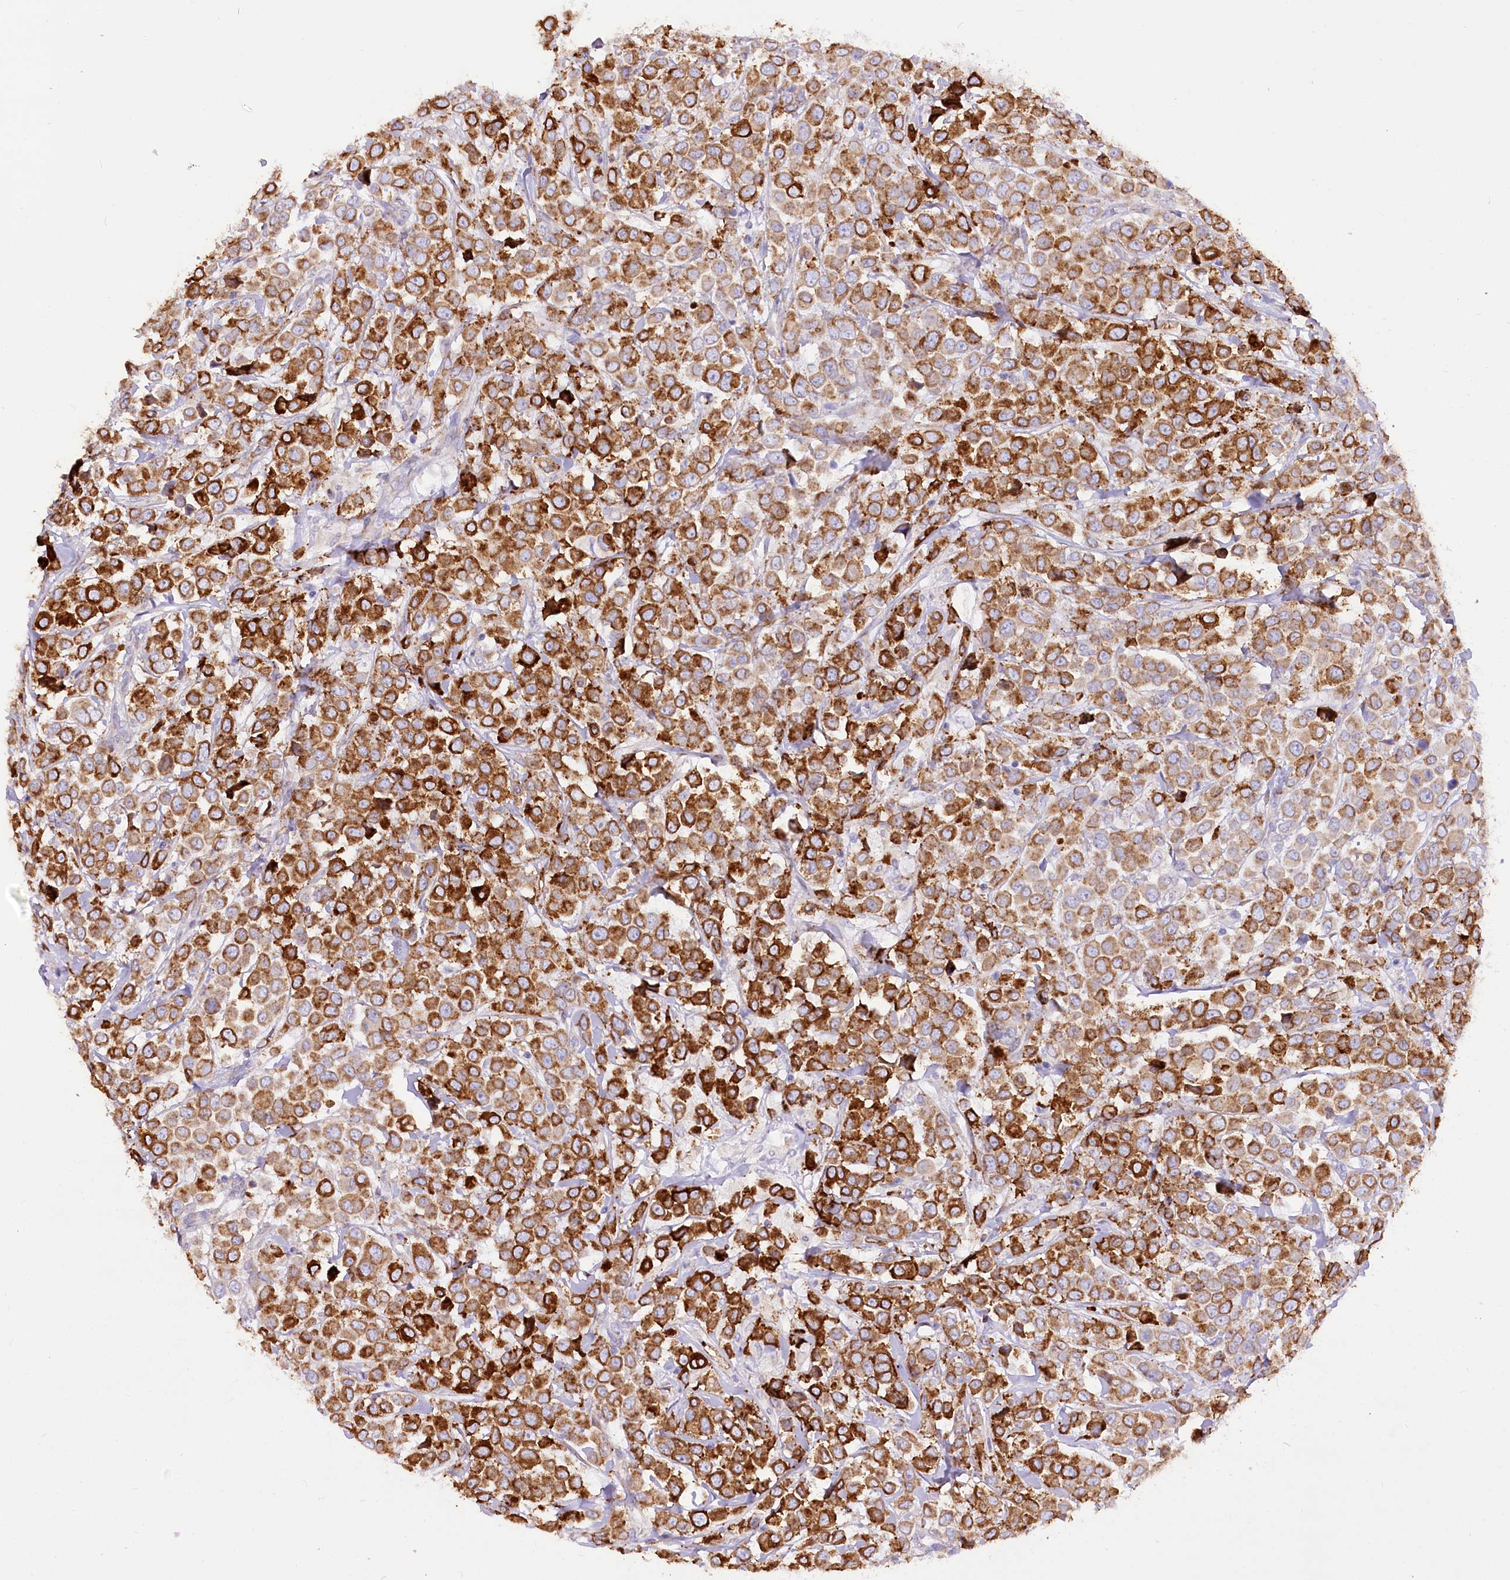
{"staining": {"intensity": "strong", "quantity": ">75%", "location": "cytoplasmic/membranous"}, "tissue": "breast cancer", "cell_type": "Tumor cells", "image_type": "cancer", "snomed": [{"axis": "morphology", "description": "Duct carcinoma"}, {"axis": "topography", "description": "Breast"}], "caption": "Protein expression analysis of human invasive ductal carcinoma (breast) reveals strong cytoplasmic/membranous positivity in about >75% of tumor cells.", "gene": "STT3B", "patient": {"sex": "female", "age": 61}}